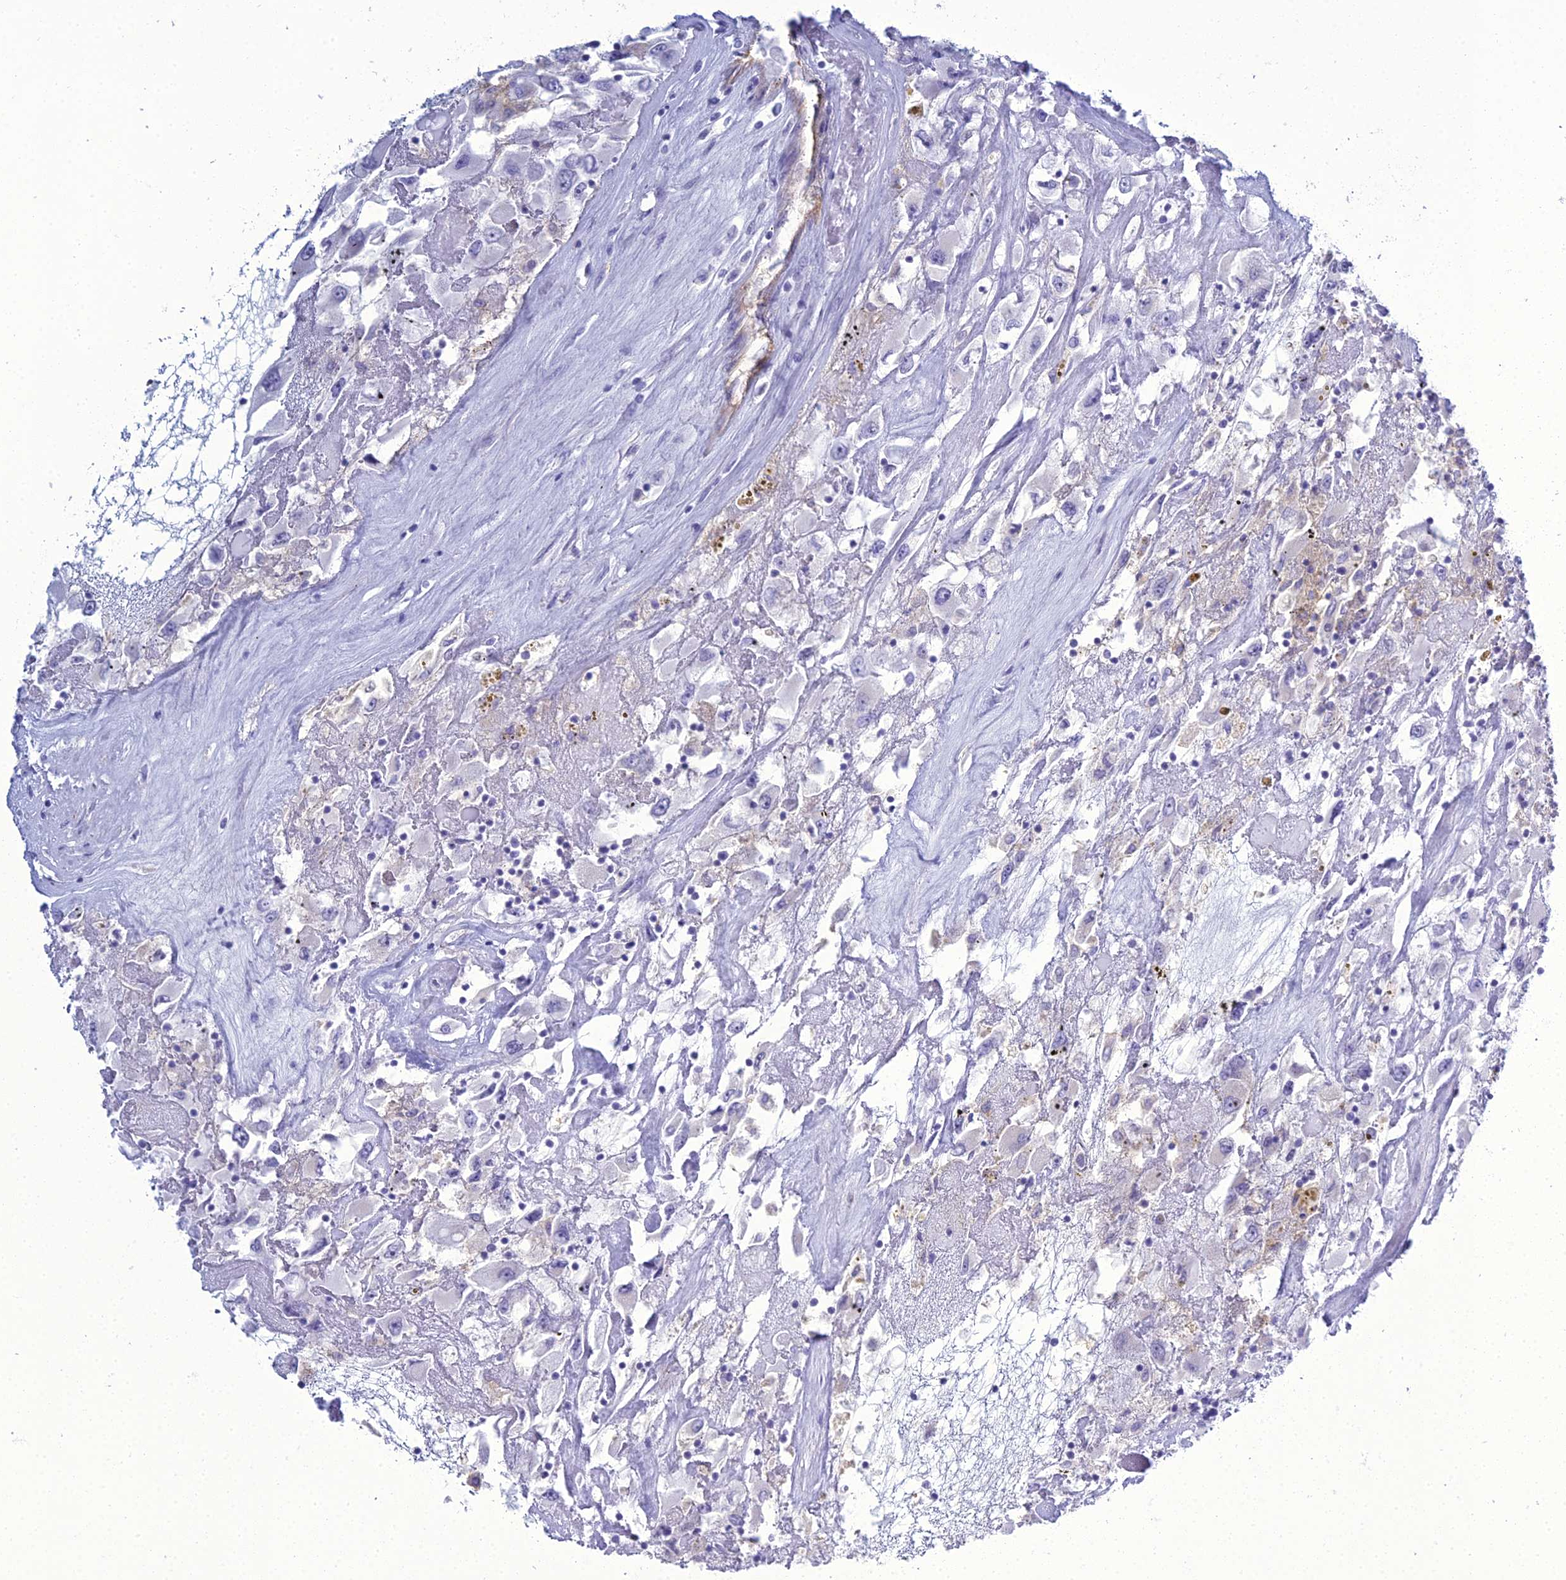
{"staining": {"intensity": "negative", "quantity": "none", "location": "none"}, "tissue": "renal cancer", "cell_type": "Tumor cells", "image_type": "cancer", "snomed": [{"axis": "morphology", "description": "Adenocarcinoma, NOS"}, {"axis": "topography", "description": "Kidney"}], "caption": "IHC of renal cancer demonstrates no expression in tumor cells.", "gene": "ACE", "patient": {"sex": "female", "age": 52}}